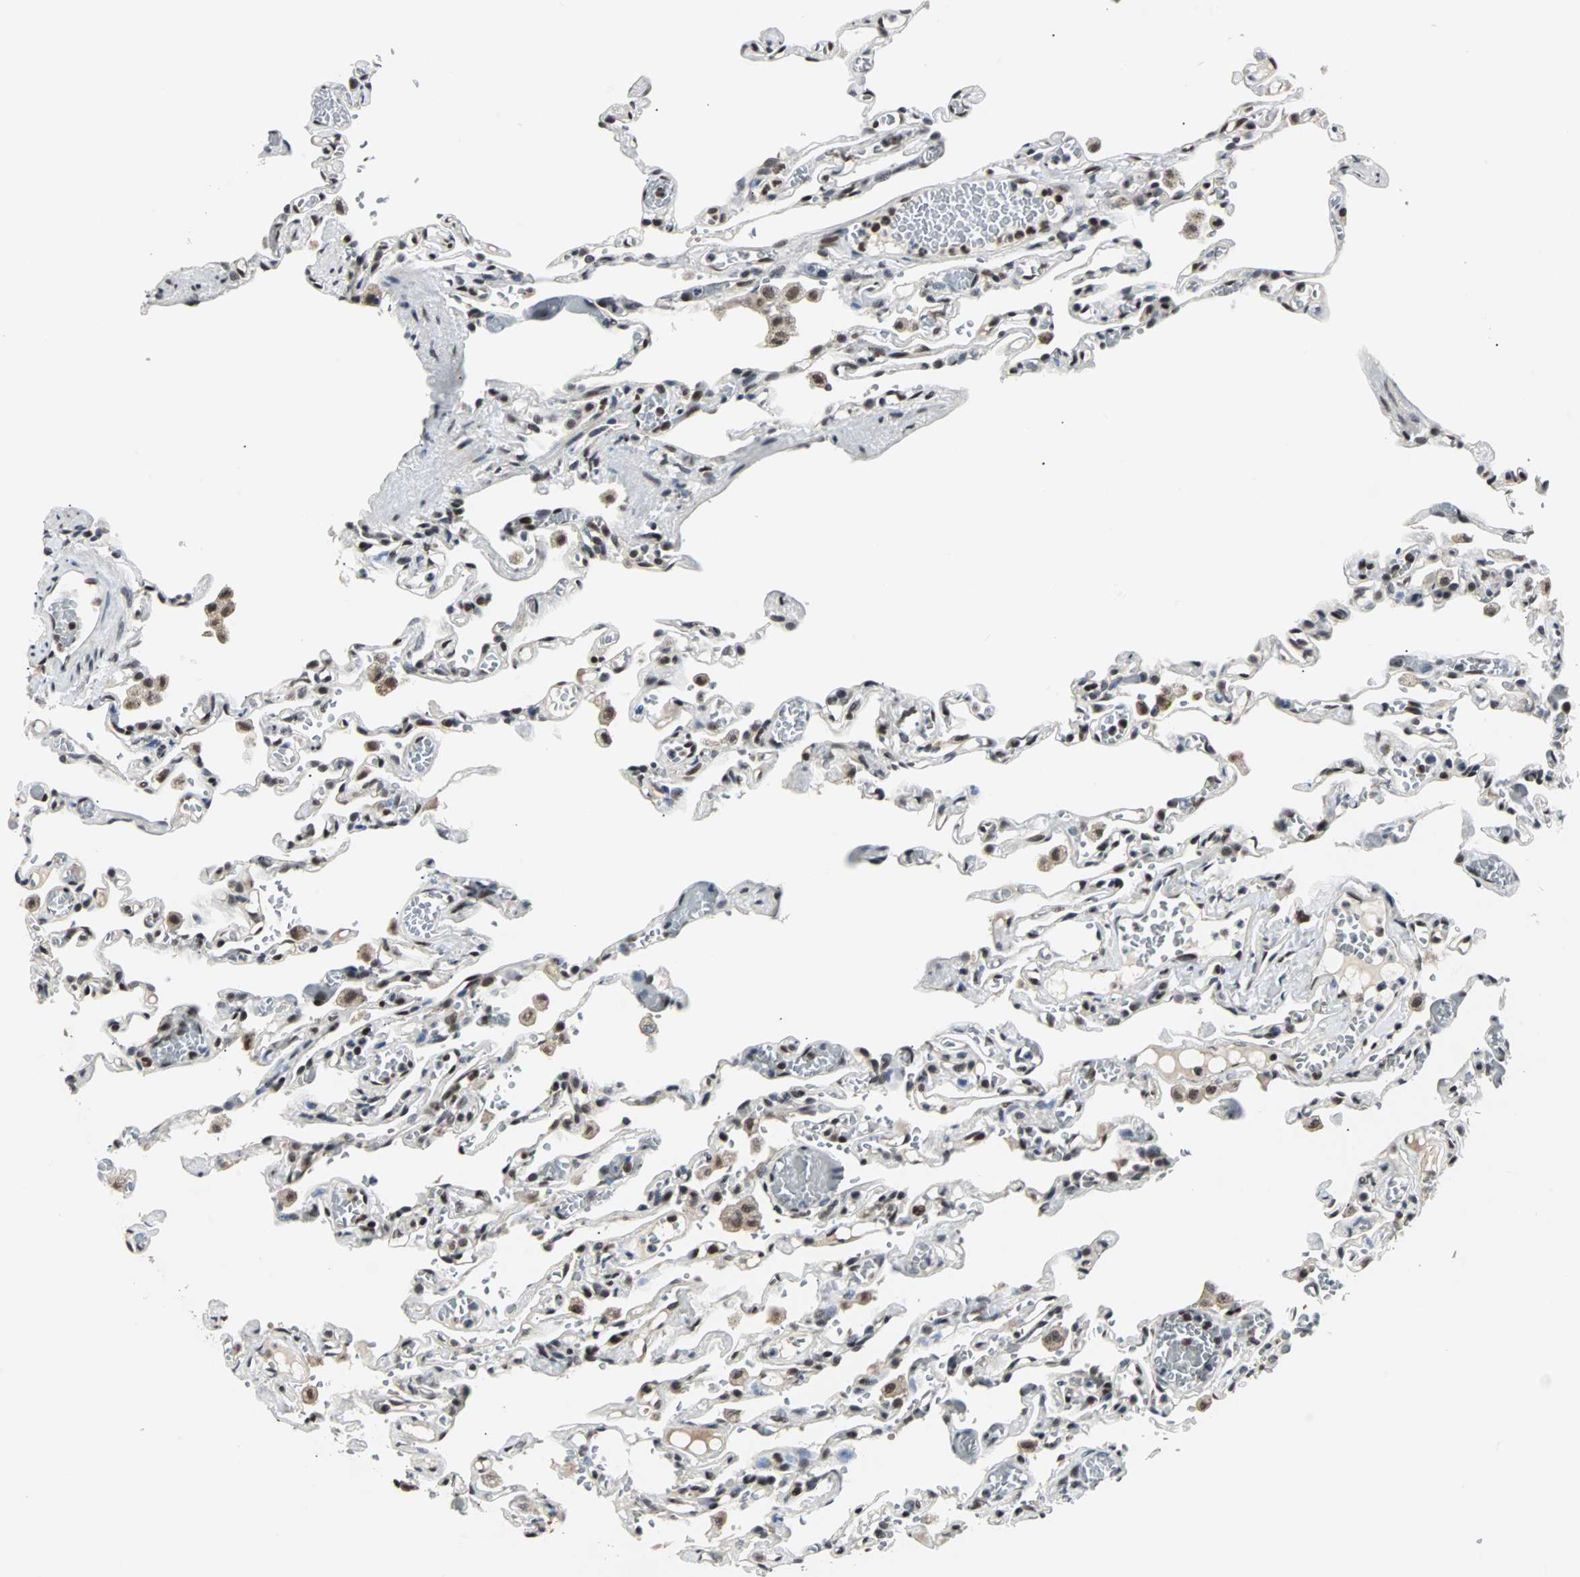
{"staining": {"intensity": "strong", "quantity": ">75%", "location": "nuclear"}, "tissue": "lung", "cell_type": "Alveolar cells", "image_type": "normal", "snomed": [{"axis": "morphology", "description": "Normal tissue, NOS"}, {"axis": "topography", "description": "Lung"}], "caption": "Immunohistochemistry of unremarkable lung shows high levels of strong nuclear staining in about >75% of alveolar cells. Nuclei are stained in blue.", "gene": "TERF2IP", "patient": {"sex": "male", "age": 21}}